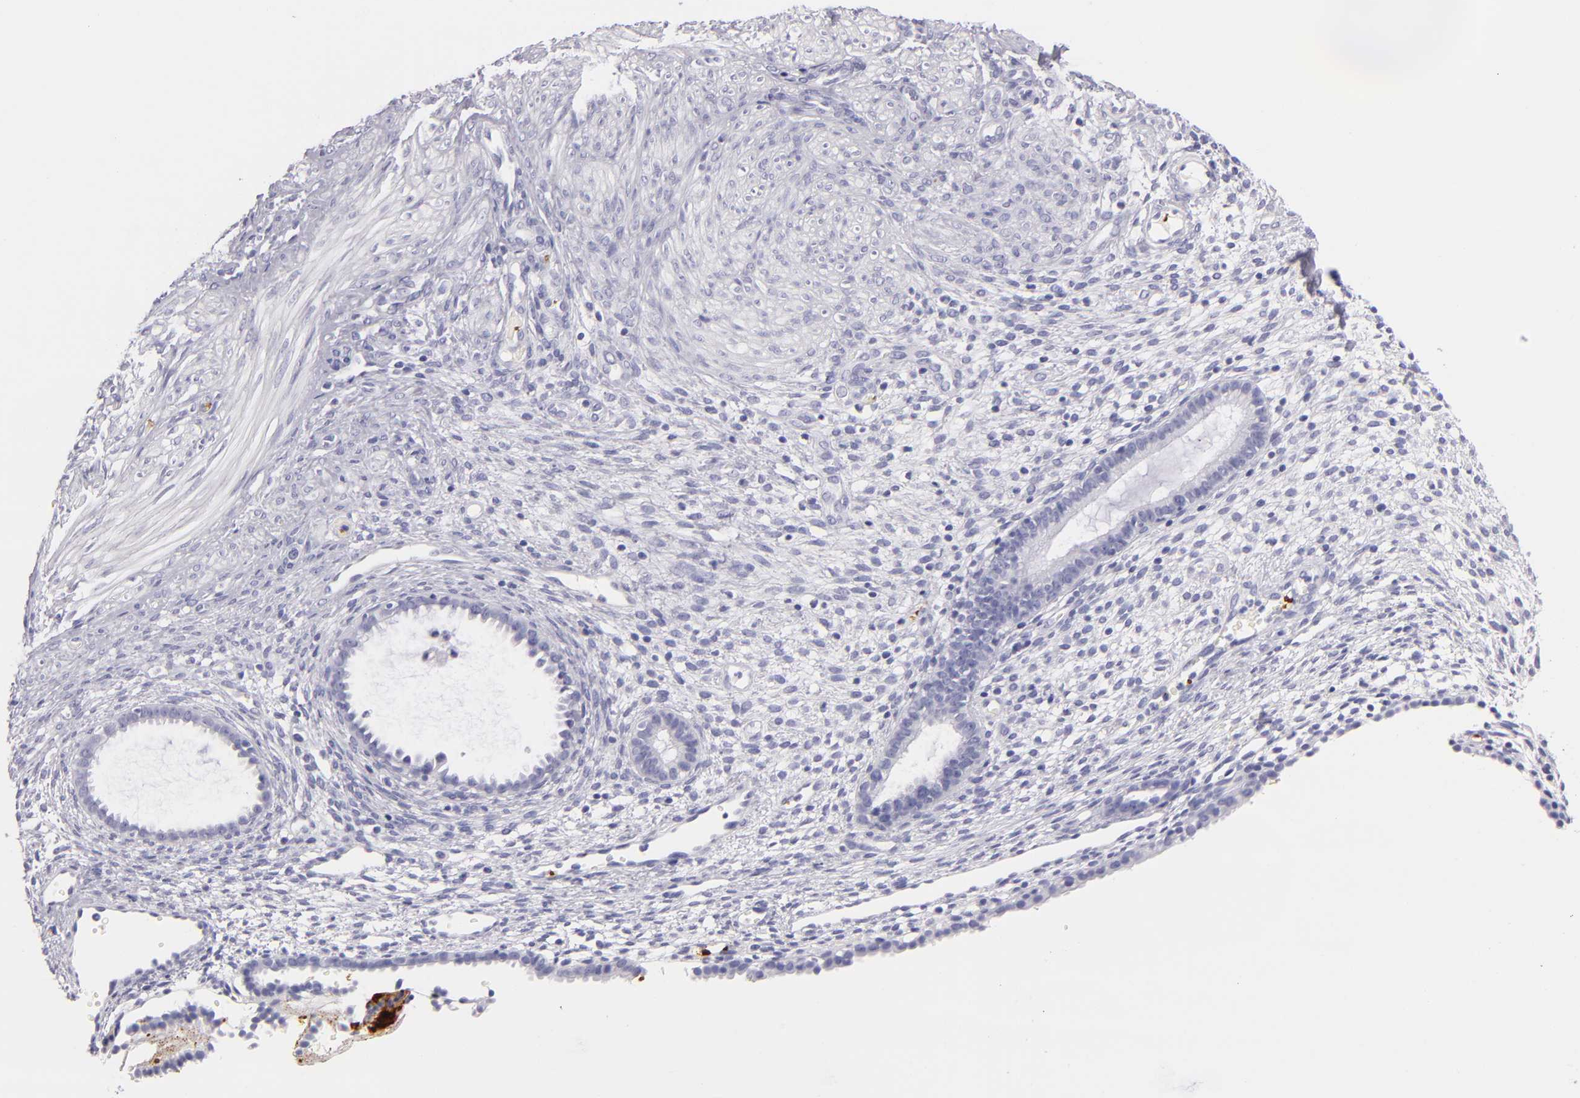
{"staining": {"intensity": "negative", "quantity": "none", "location": "none"}, "tissue": "endometrium", "cell_type": "Cells in endometrial stroma", "image_type": "normal", "snomed": [{"axis": "morphology", "description": "Normal tissue, NOS"}, {"axis": "topography", "description": "Endometrium"}], "caption": "Immunohistochemistry of unremarkable human endometrium demonstrates no staining in cells in endometrial stroma. The staining was performed using DAB (3,3'-diaminobenzidine) to visualize the protein expression in brown, while the nuclei were stained in blue with hematoxylin (Magnification: 20x).", "gene": "GP1BA", "patient": {"sex": "female", "age": 72}}